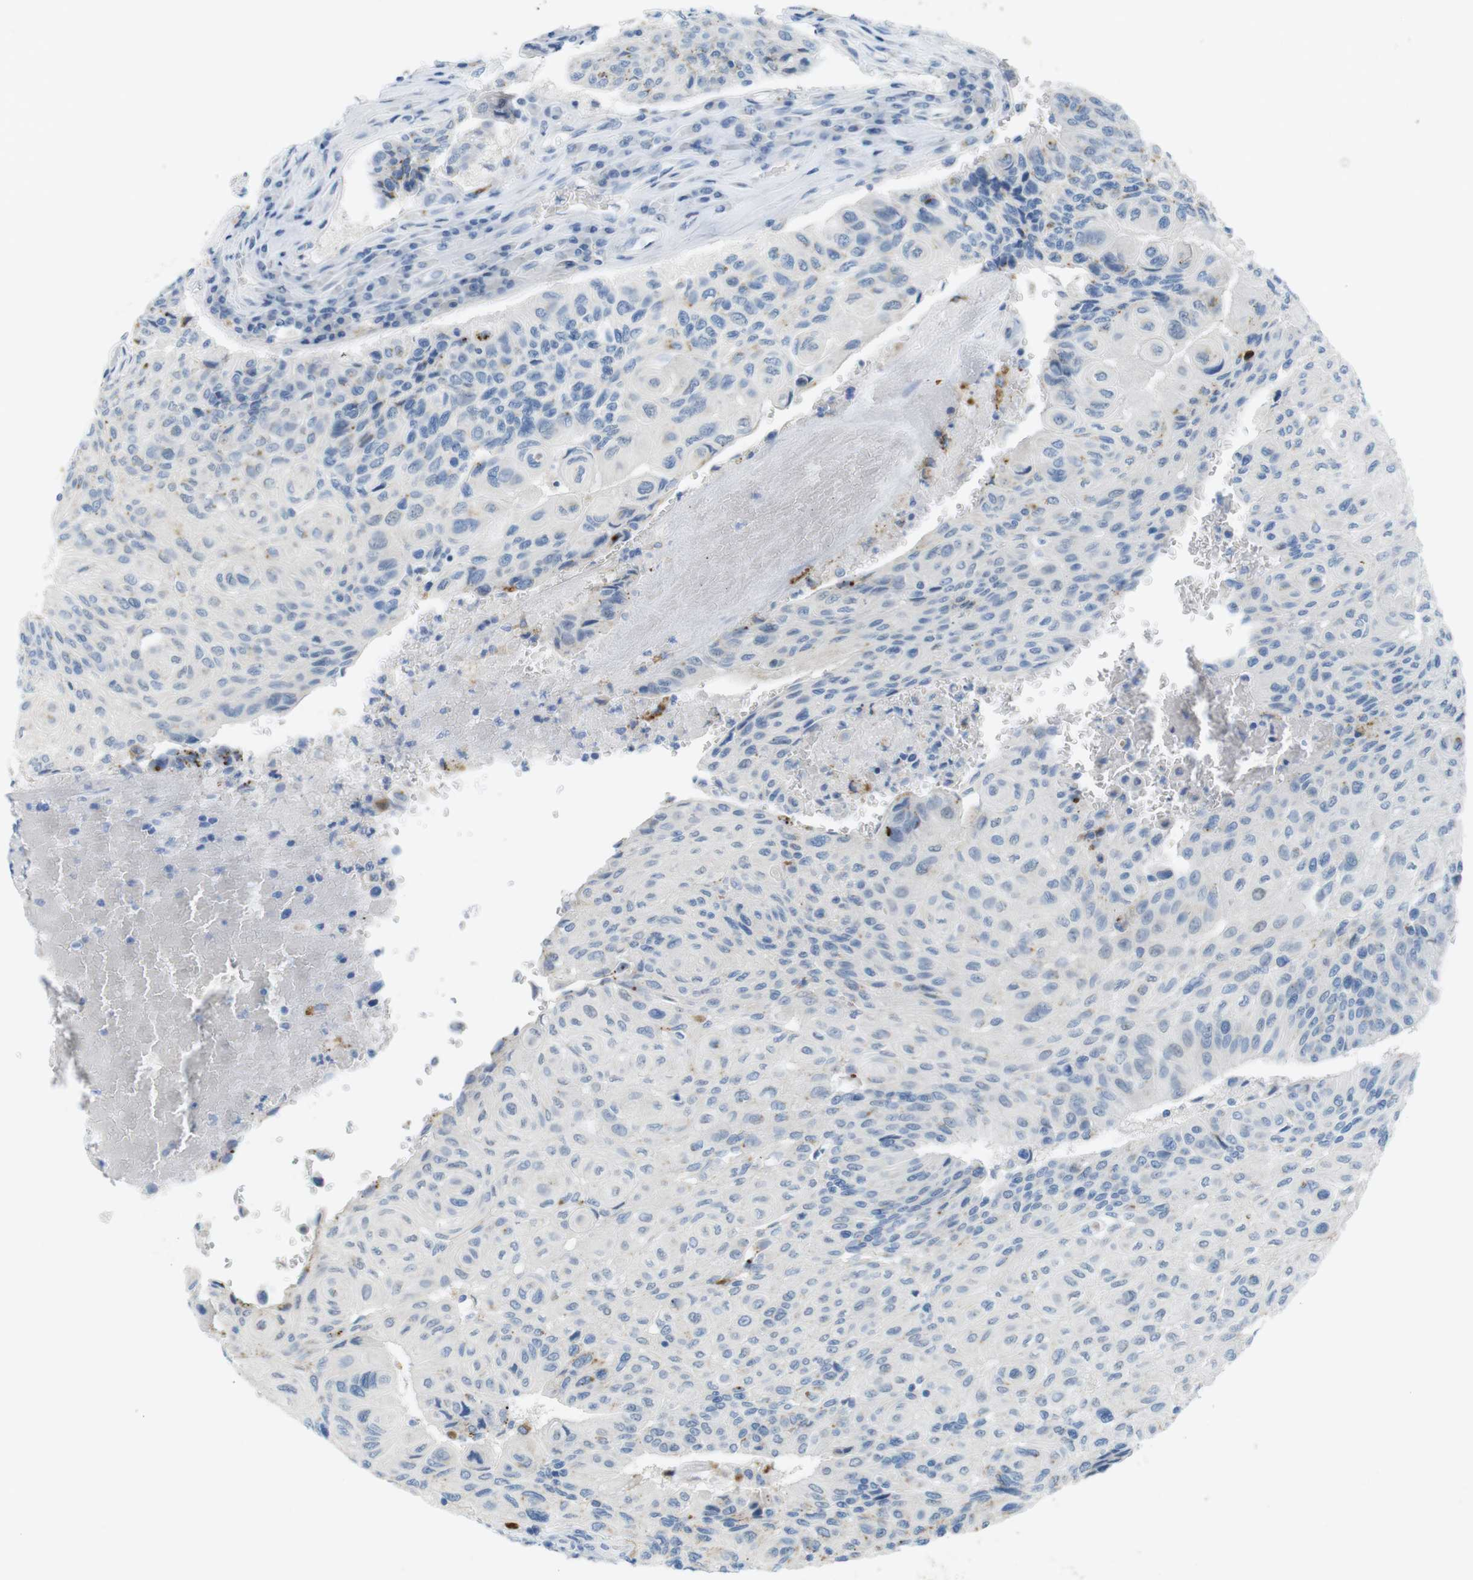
{"staining": {"intensity": "negative", "quantity": "none", "location": "none"}, "tissue": "urothelial cancer", "cell_type": "Tumor cells", "image_type": "cancer", "snomed": [{"axis": "morphology", "description": "Urothelial carcinoma, High grade"}, {"axis": "topography", "description": "Urinary bladder"}], "caption": "A micrograph of high-grade urothelial carcinoma stained for a protein demonstrates no brown staining in tumor cells.", "gene": "YIPF1", "patient": {"sex": "male", "age": 66}}